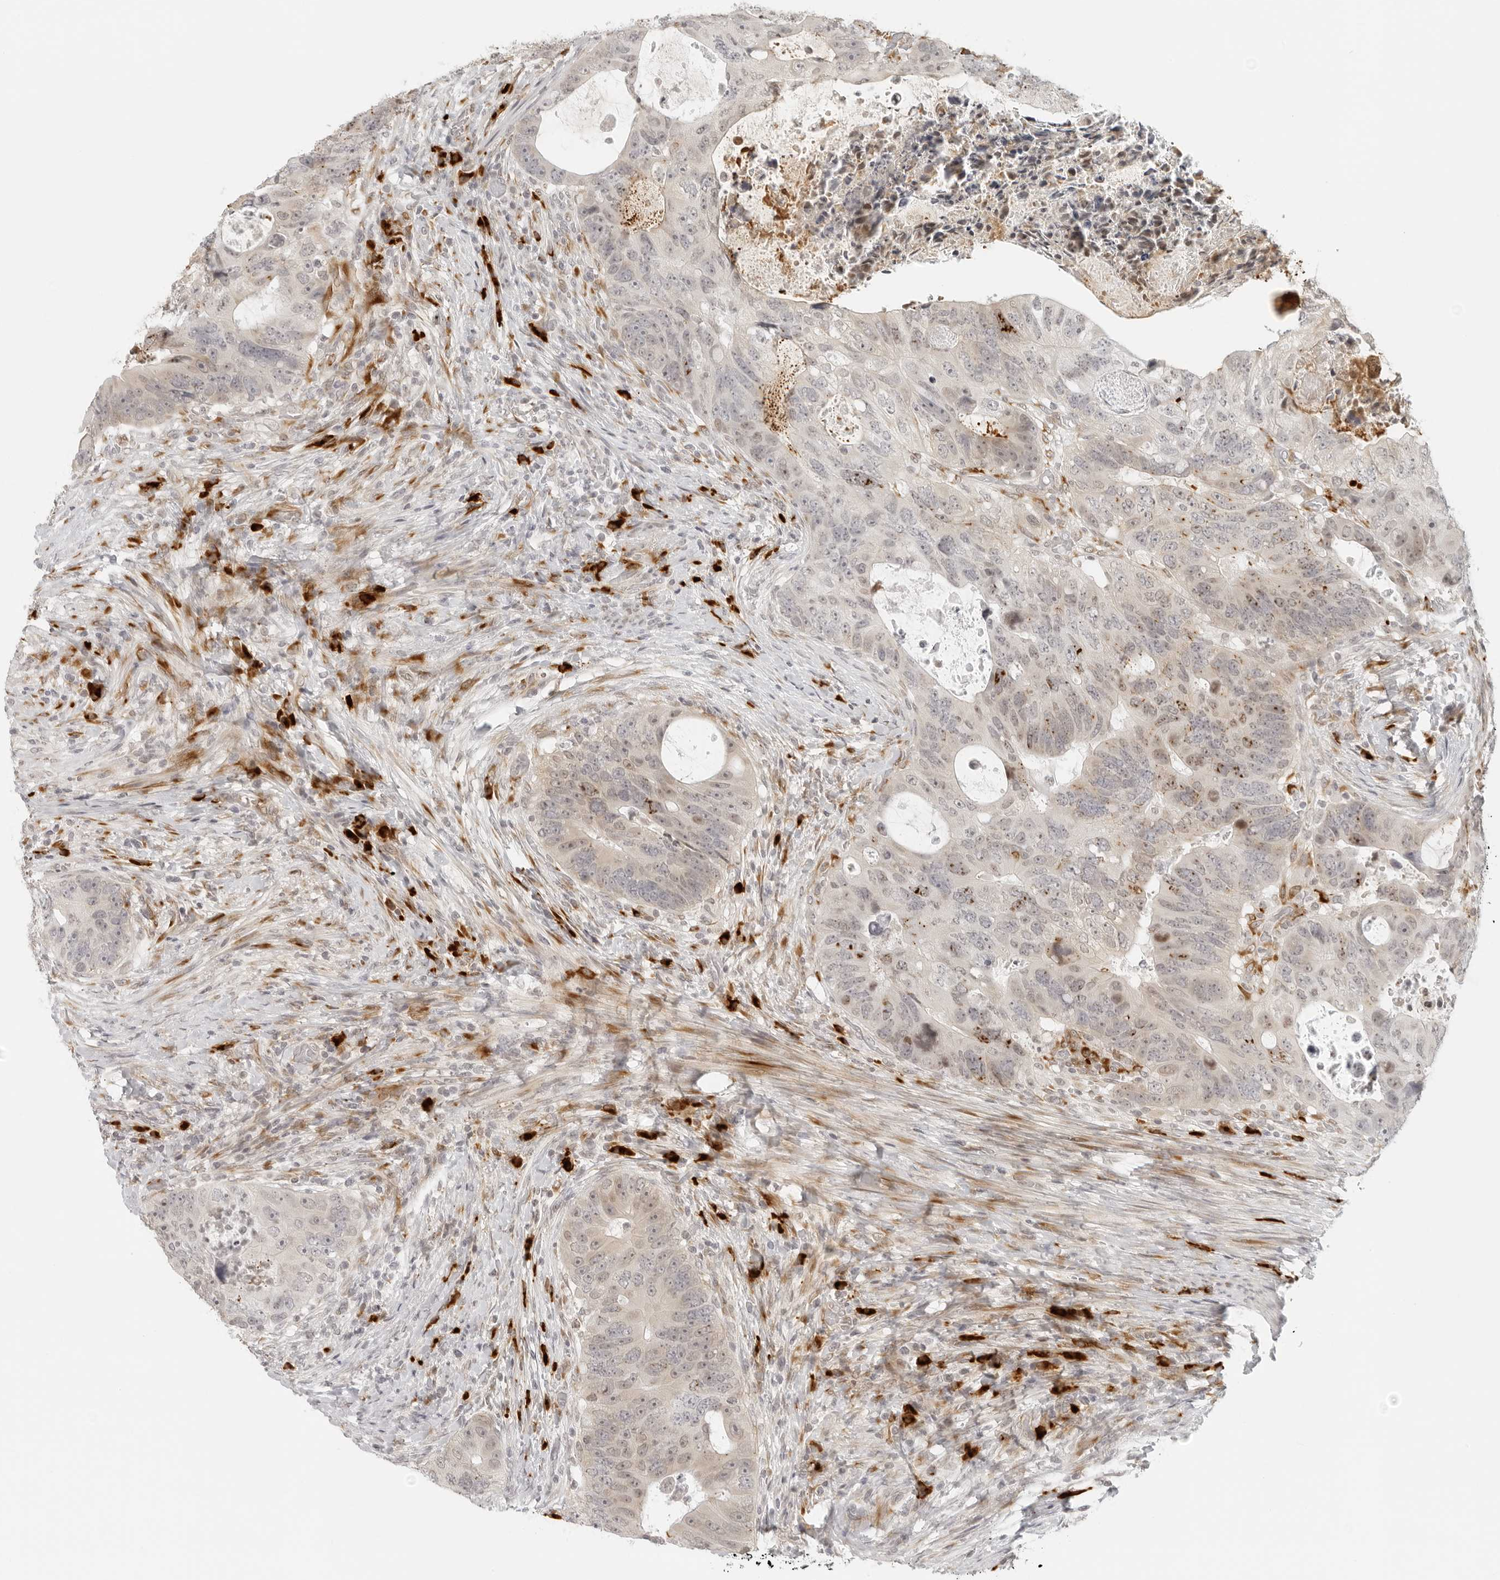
{"staining": {"intensity": "moderate", "quantity": "<25%", "location": "nuclear"}, "tissue": "colorectal cancer", "cell_type": "Tumor cells", "image_type": "cancer", "snomed": [{"axis": "morphology", "description": "Adenocarcinoma, NOS"}, {"axis": "topography", "description": "Rectum"}], "caption": "Approximately <25% of tumor cells in adenocarcinoma (colorectal) demonstrate moderate nuclear protein staining as visualized by brown immunohistochemical staining.", "gene": "ZNF678", "patient": {"sex": "male", "age": 59}}